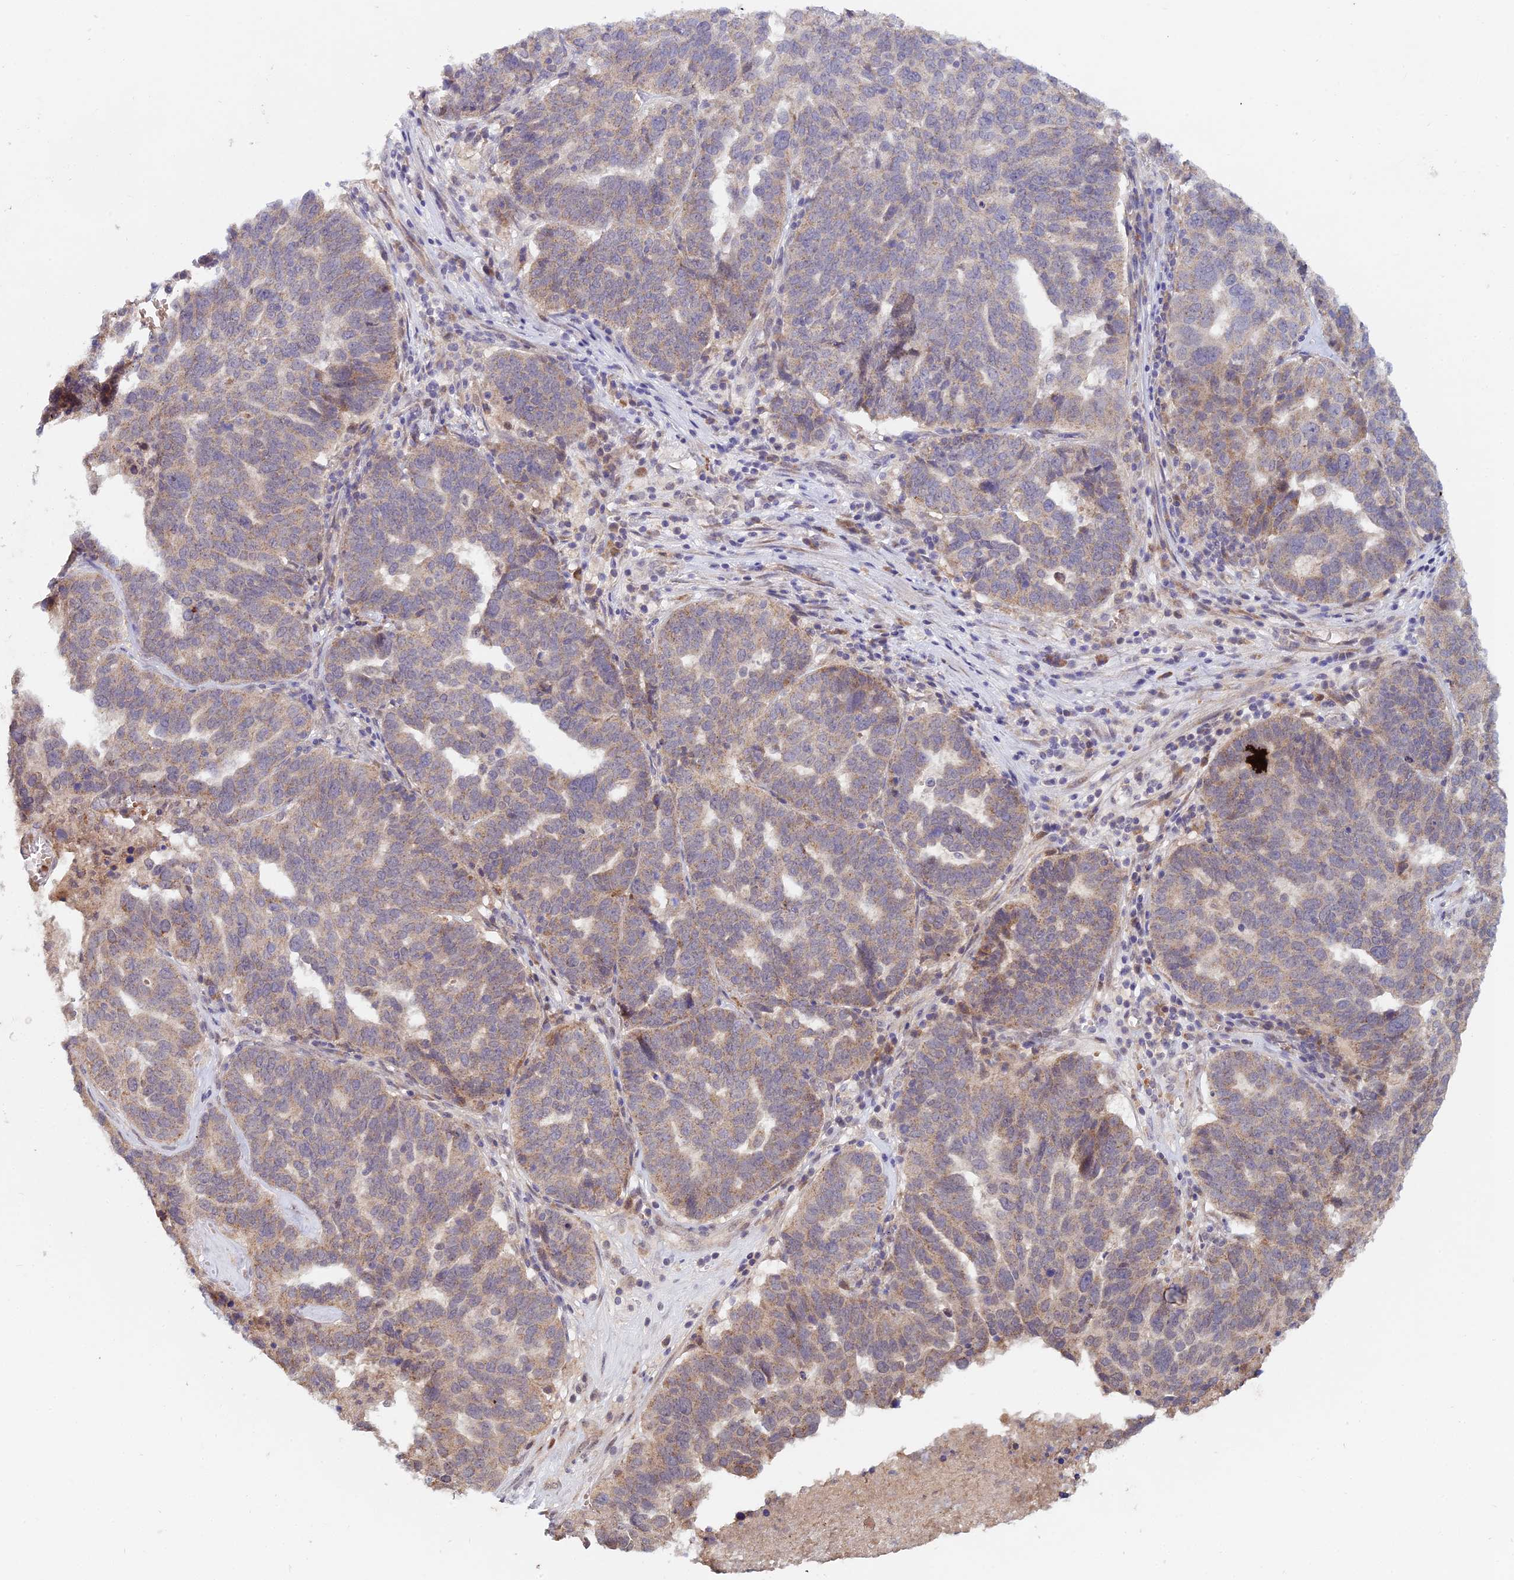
{"staining": {"intensity": "weak", "quantity": ">75%", "location": "cytoplasmic/membranous"}, "tissue": "ovarian cancer", "cell_type": "Tumor cells", "image_type": "cancer", "snomed": [{"axis": "morphology", "description": "Cystadenocarcinoma, serous, NOS"}, {"axis": "topography", "description": "Ovary"}], "caption": "DAB (3,3'-diaminobenzidine) immunohistochemical staining of ovarian serous cystadenocarcinoma reveals weak cytoplasmic/membranous protein expression in about >75% of tumor cells.", "gene": "WDR43", "patient": {"sex": "female", "age": 59}}